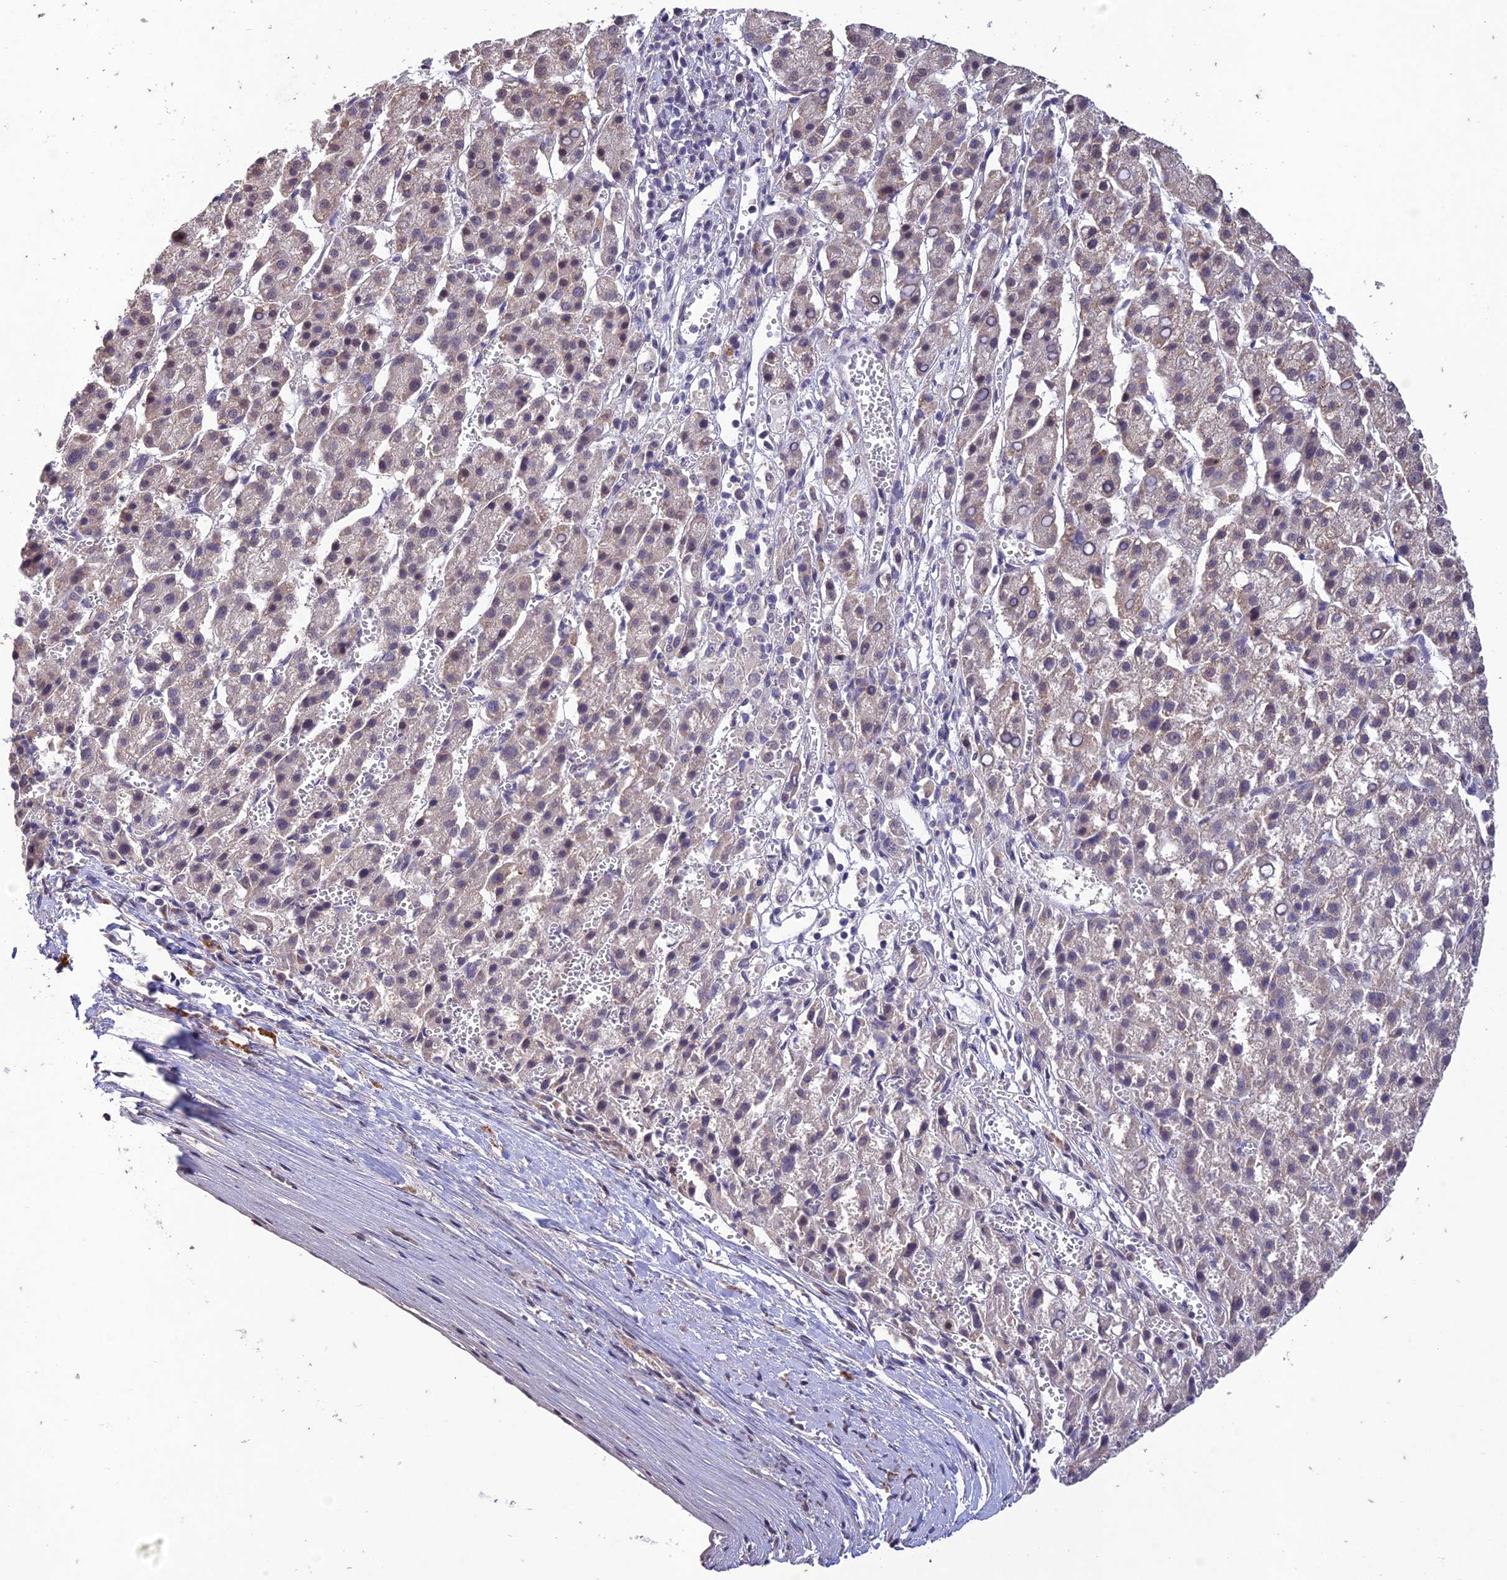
{"staining": {"intensity": "weak", "quantity": "<25%", "location": "cytoplasmic/membranous,nuclear"}, "tissue": "liver cancer", "cell_type": "Tumor cells", "image_type": "cancer", "snomed": [{"axis": "morphology", "description": "Carcinoma, Hepatocellular, NOS"}, {"axis": "topography", "description": "Liver"}], "caption": "This is a histopathology image of IHC staining of liver cancer (hepatocellular carcinoma), which shows no positivity in tumor cells.", "gene": "POP4", "patient": {"sex": "female", "age": 58}}